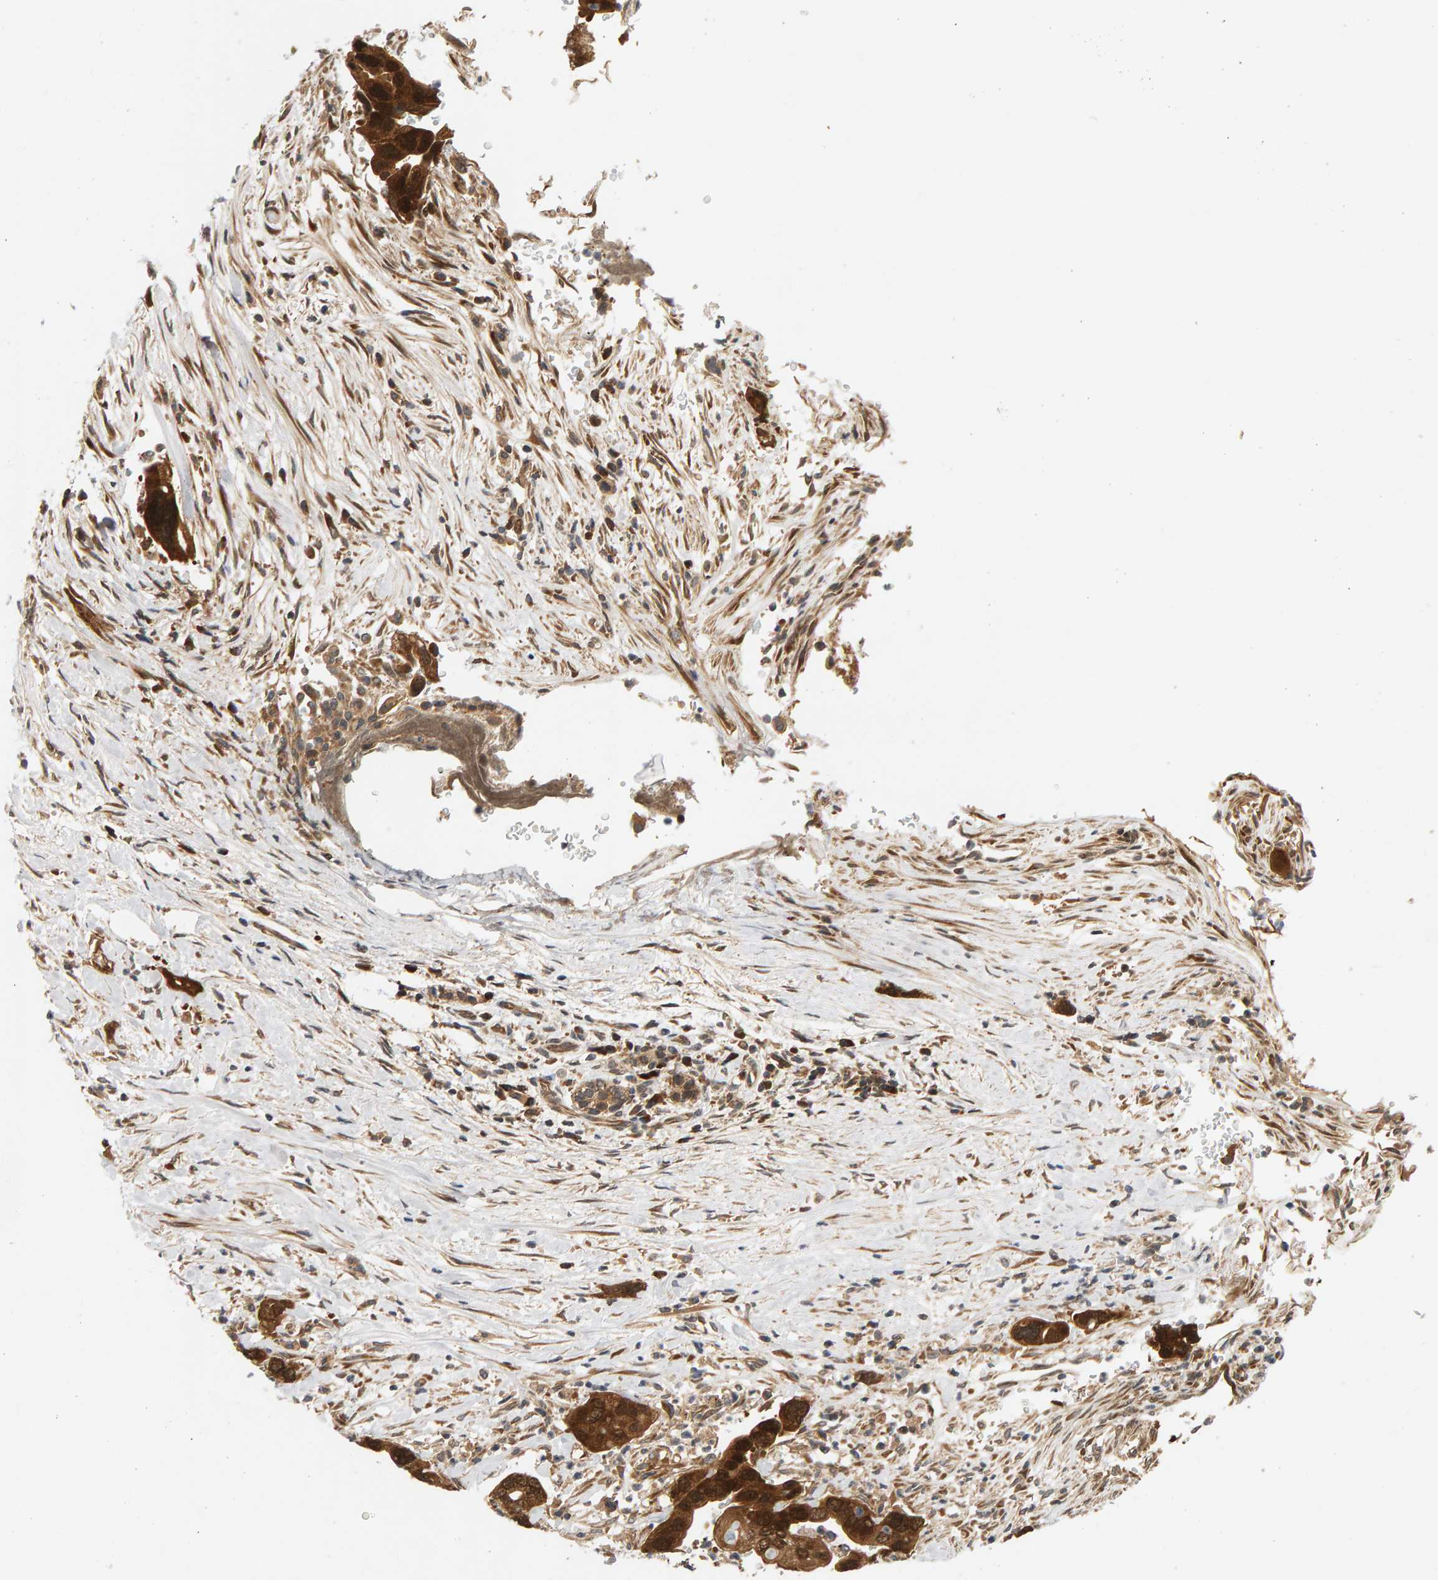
{"staining": {"intensity": "strong", "quantity": ">75%", "location": "cytoplasmic/membranous,nuclear"}, "tissue": "pancreatic cancer", "cell_type": "Tumor cells", "image_type": "cancer", "snomed": [{"axis": "morphology", "description": "Adenocarcinoma, NOS"}, {"axis": "topography", "description": "Pancreas"}], "caption": "An immunohistochemistry (IHC) histopathology image of tumor tissue is shown. Protein staining in brown labels strong cytoplasmic/membranous and nuclear positivity in pancreatic cancer (adenocarcinoma) within tumor cells.", "gene": "BAHCC1", "patient": {"sex": "female", "age": 70}}